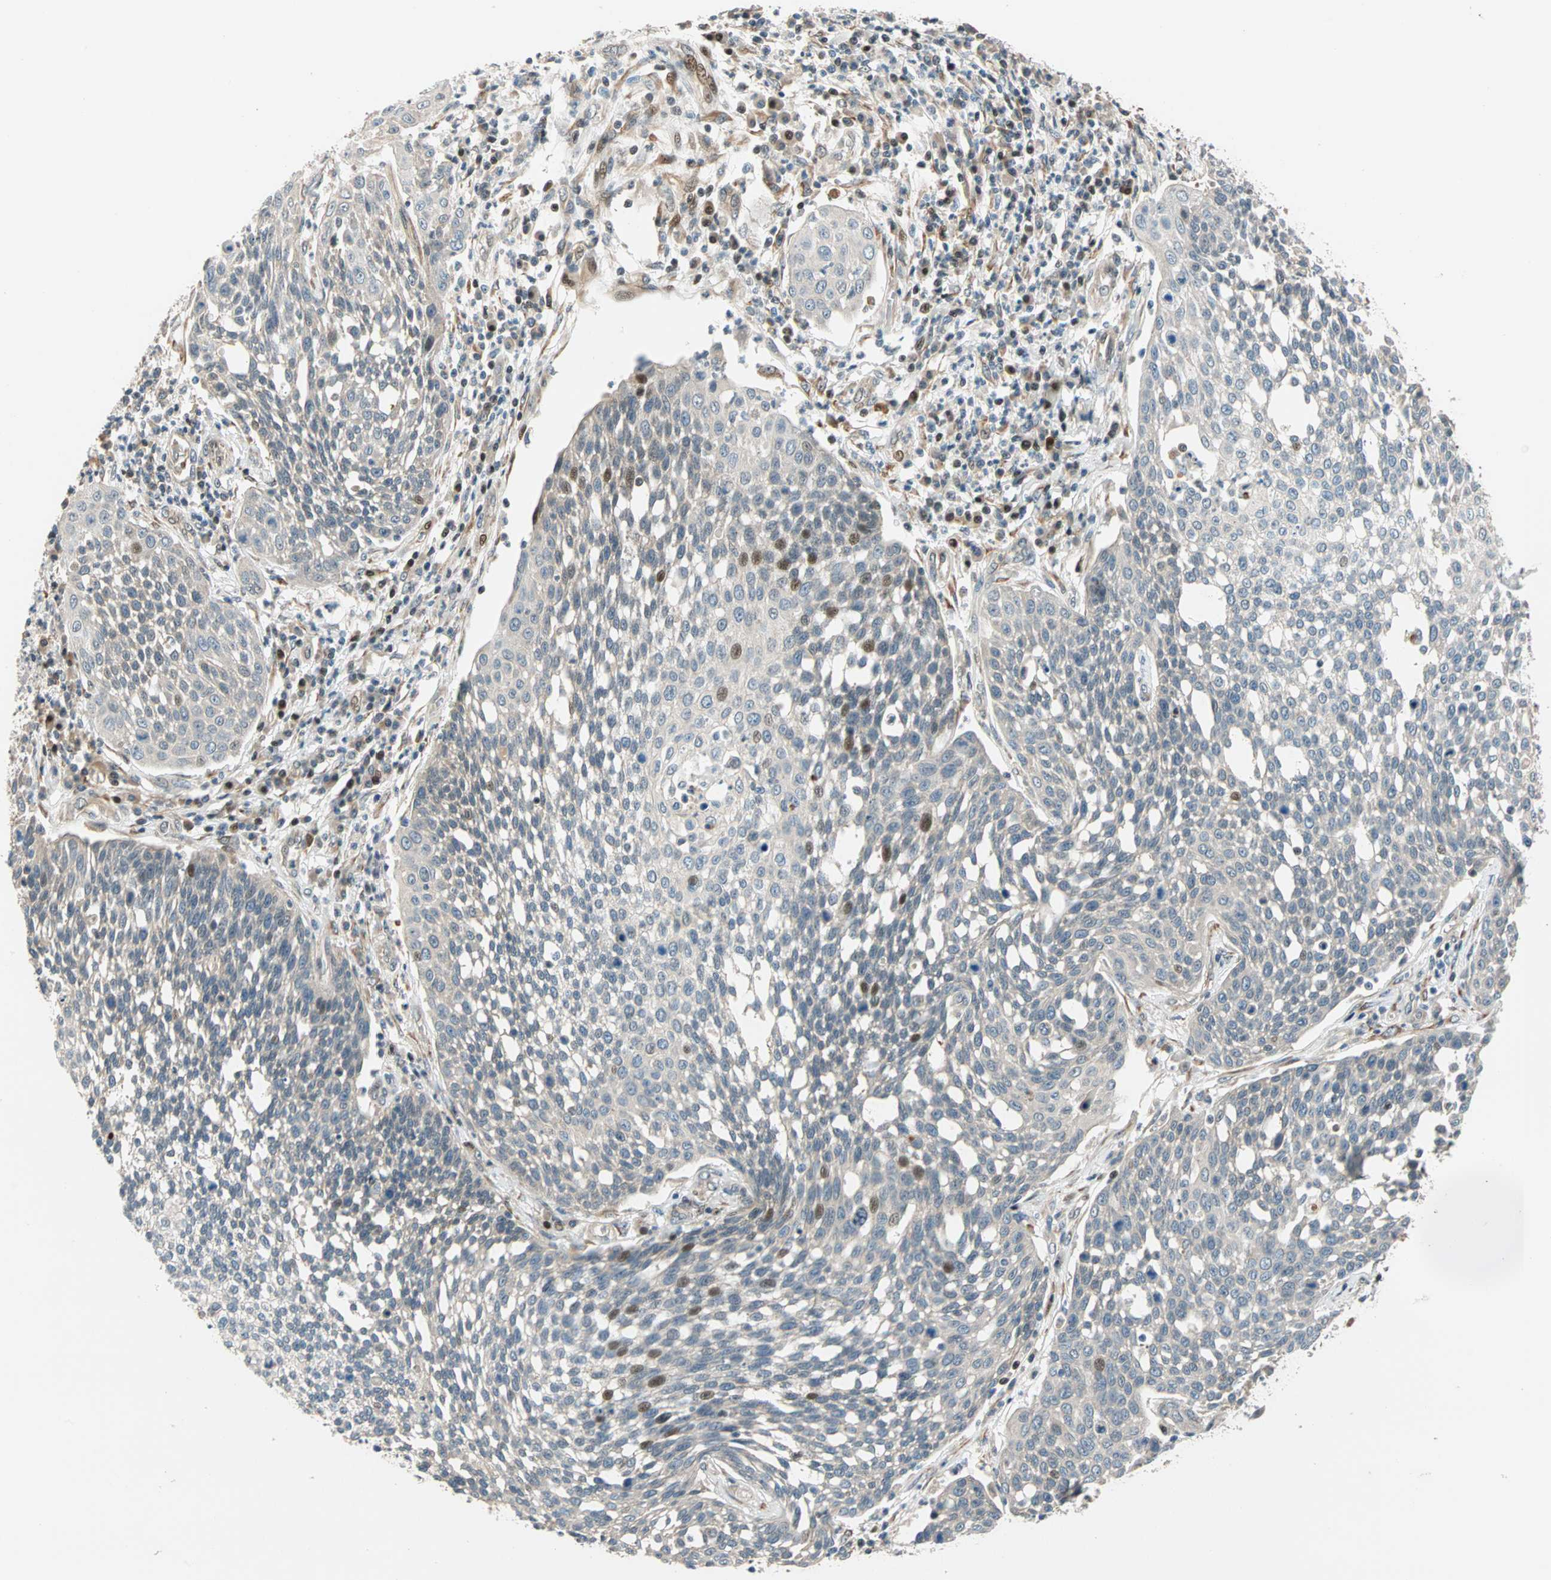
{"staining": {"intensity": "moderate", "quantity": "<25%", "location": "cytoplasmic/membranous,nuclear"}, "tissue": "cervical cancer", "cell_type": "Tumor cells", "image_type": "cancer", "snomed": [{"axis": "morphology", "description": "Squamous cell carcinoma, NOS"}, {"axis": "topography", "description": "Cervix"}], "caption": "Squamous cell carcinoma (cervical) stained with a brown dye reveals moderate cytoplasmic/membranous and nuclear positive expression in approximately <25% of tumor cells.", "gene": "HECW1", "patient": {"sex": "female", "age": 34}}